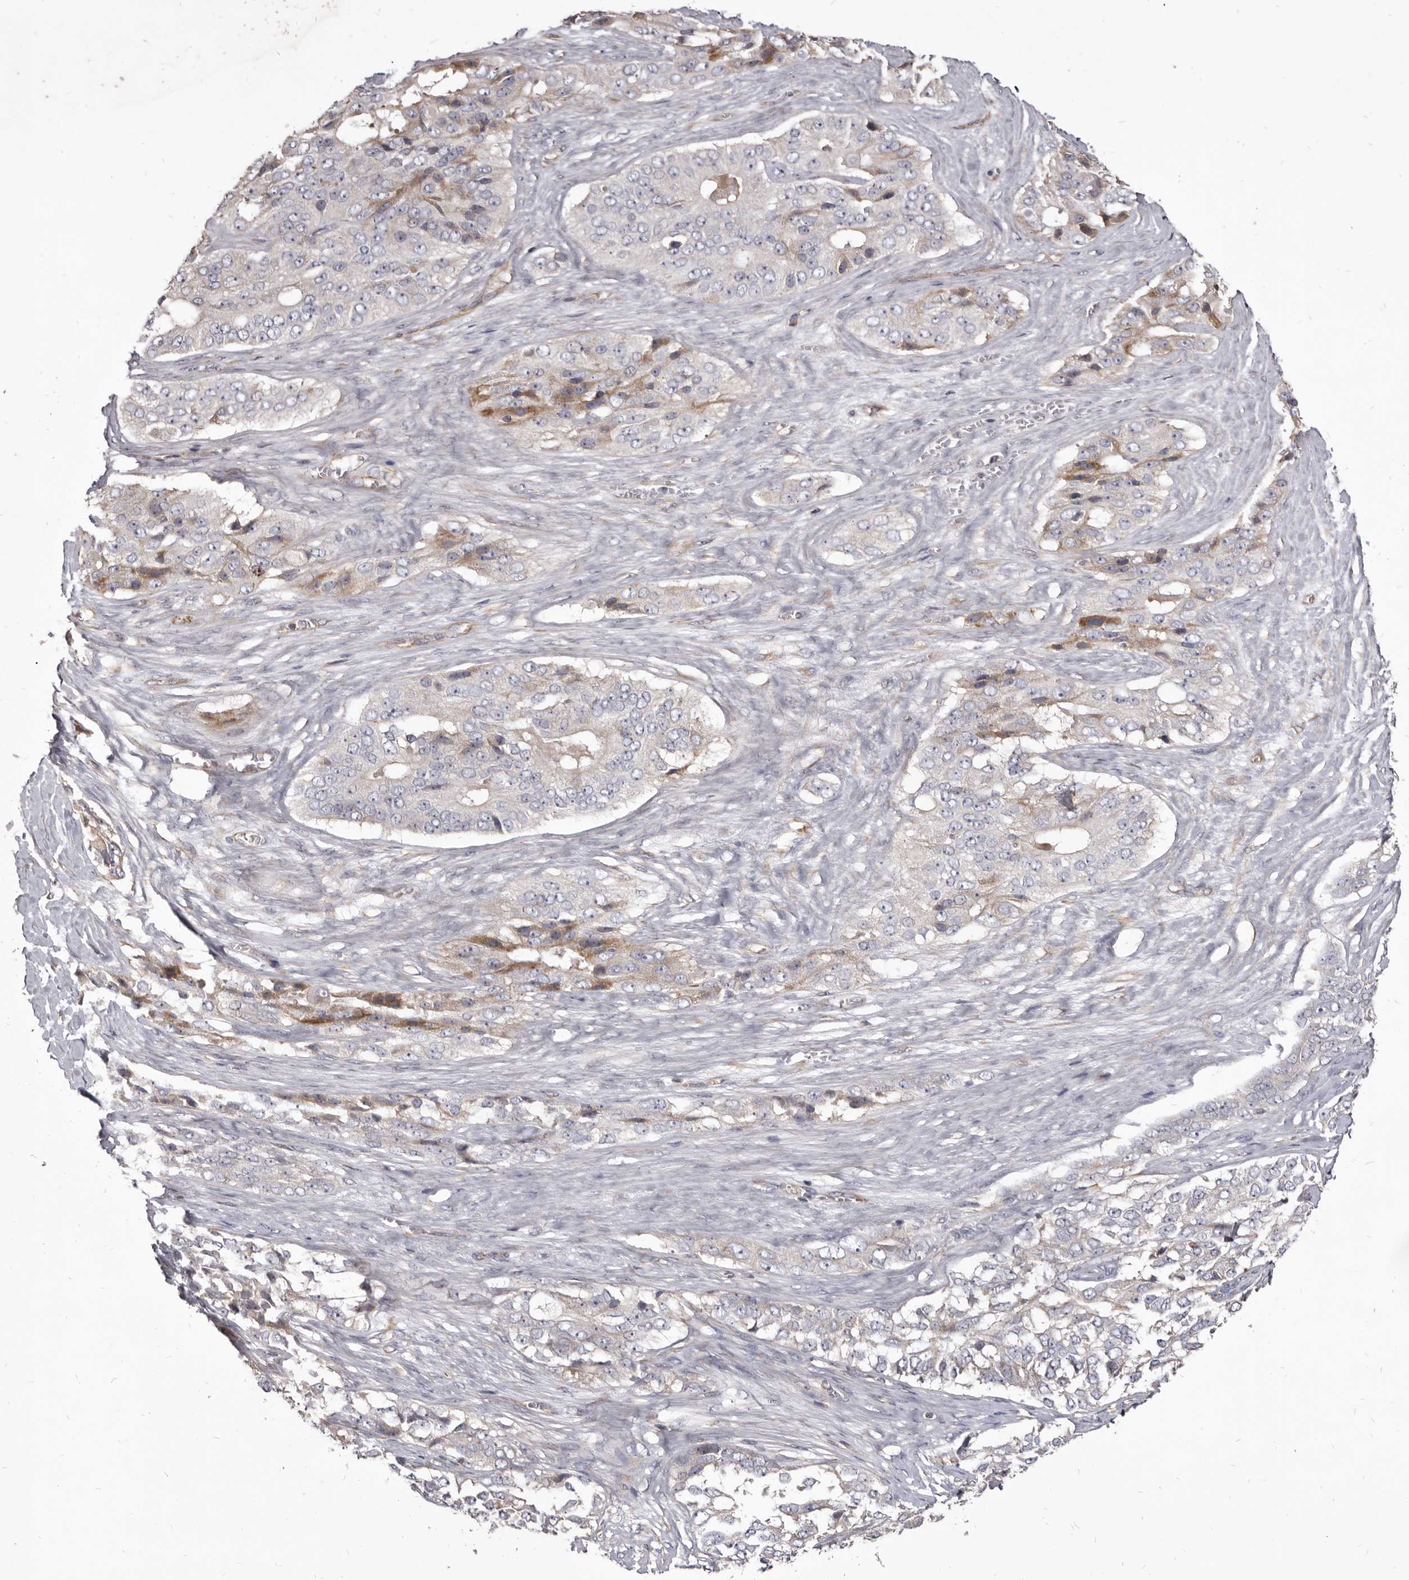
{"staining": {"intensity": "moderate", "quantity": "<25%", "location": "cytoplasmic/membranous"}, "tissue": "ovarian cancer", "cell_type": "Tumor cells", "image_type": "cancer", "snomed": [{"axis": "morphology", "description": "Carcinoma, endometroid"}, {"axis": "topography", "description": "Ovary"}], "caption": "Moderate cytoplasmic/membranous protein staining is appreciated in approximately <25% of tumor cells in endometroid carcinoma (ovarian).", "gene": "FAS", "patient": {"sex": "female", "age": 51}}